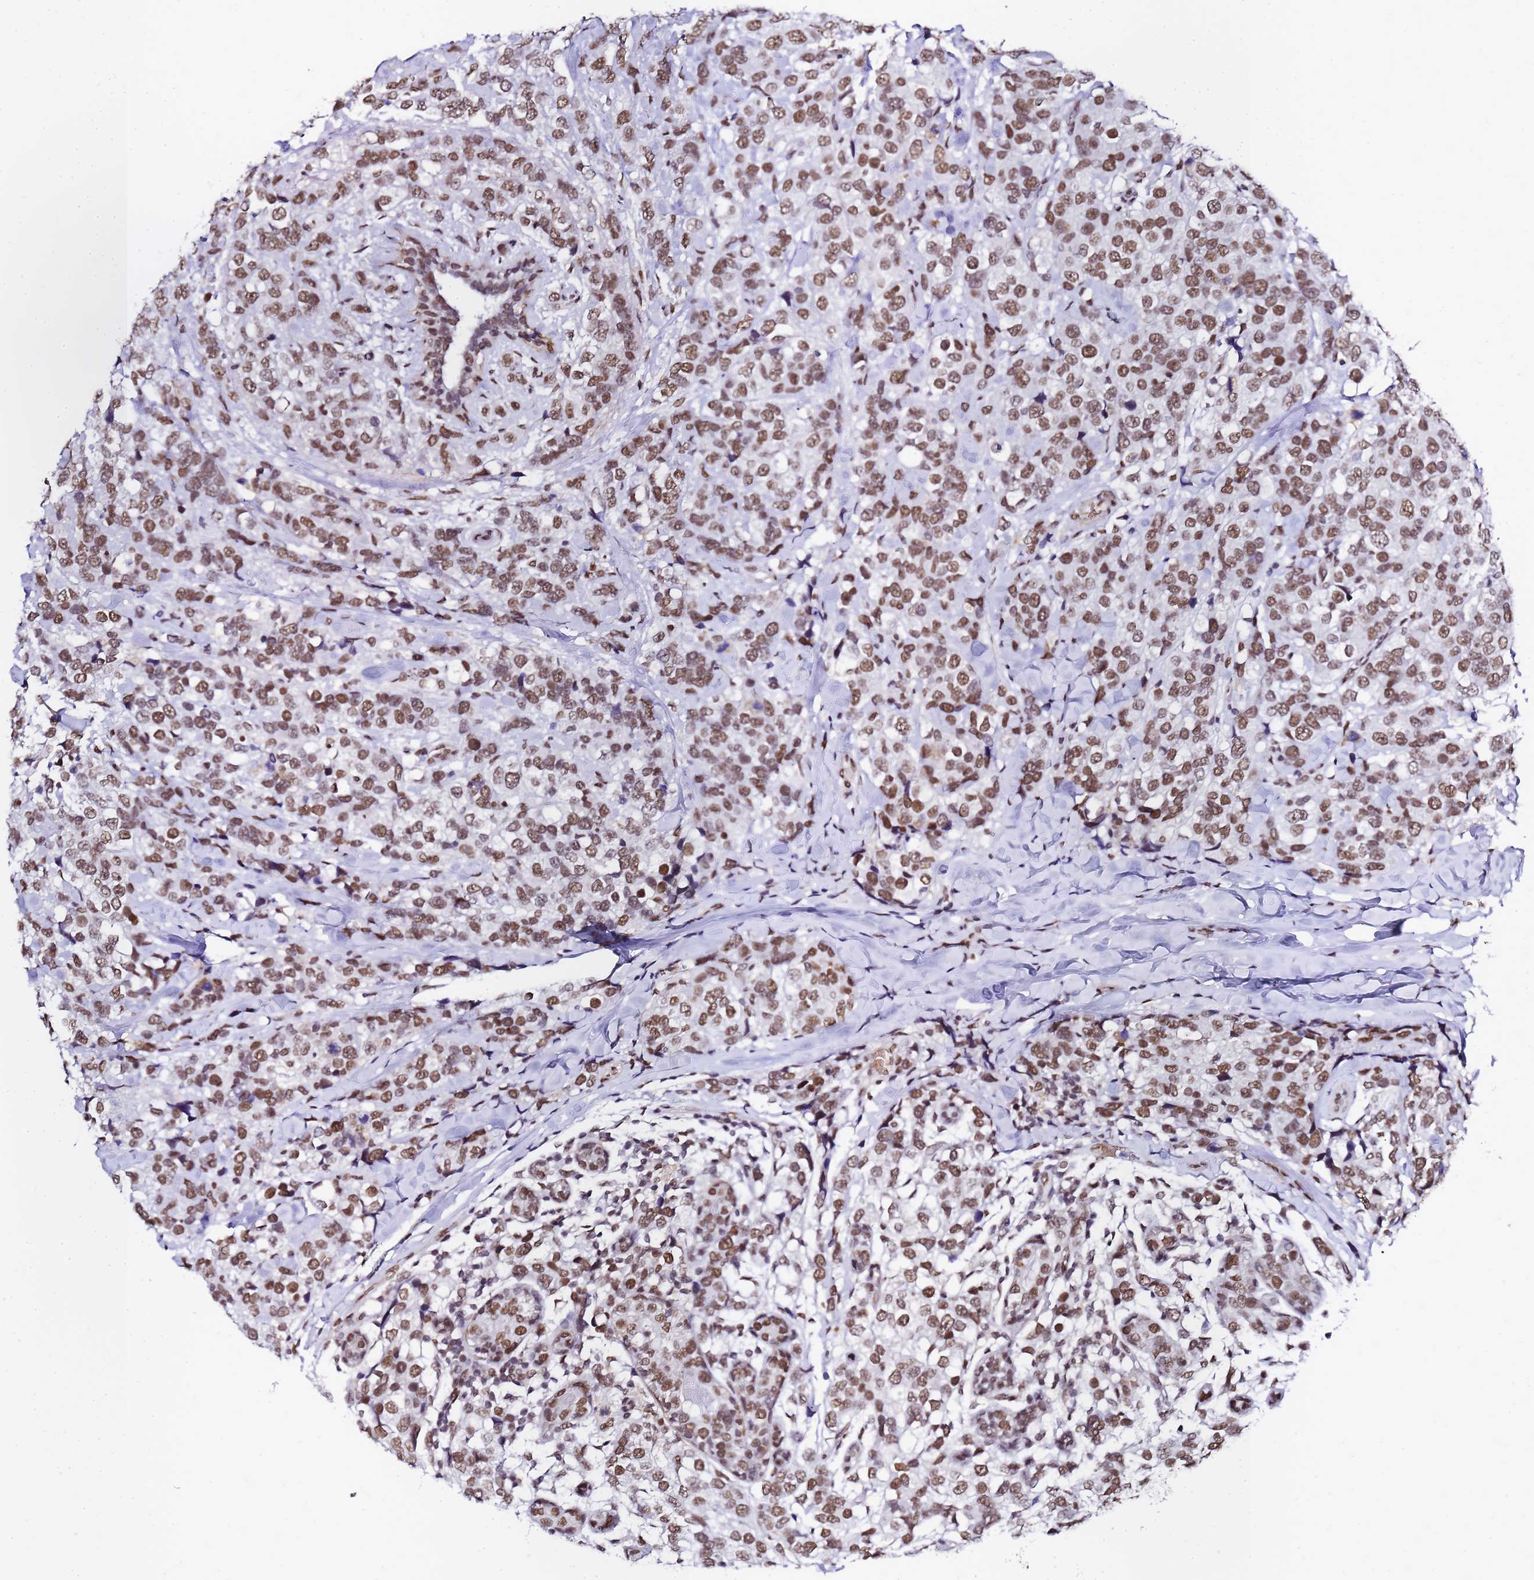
{"staining": {"intensity": "moderate", "quantity": ">75%", "location": "nuclear"}, "tissue": "breast cancer", "cell_type": "Tumor cells", "image_type": "cancer", "snomed": [{"axis": "morphology", "description": "Lobular carcinoma"}, {"axis": "topography", "description": "Breast"}], "caption": "Protein staining of breast cancer tissue displays moderate nuclear expression in about >75% of tumor cells.", "gene": "POLR1A", "patient": {"sex": "female", "age": 59}}